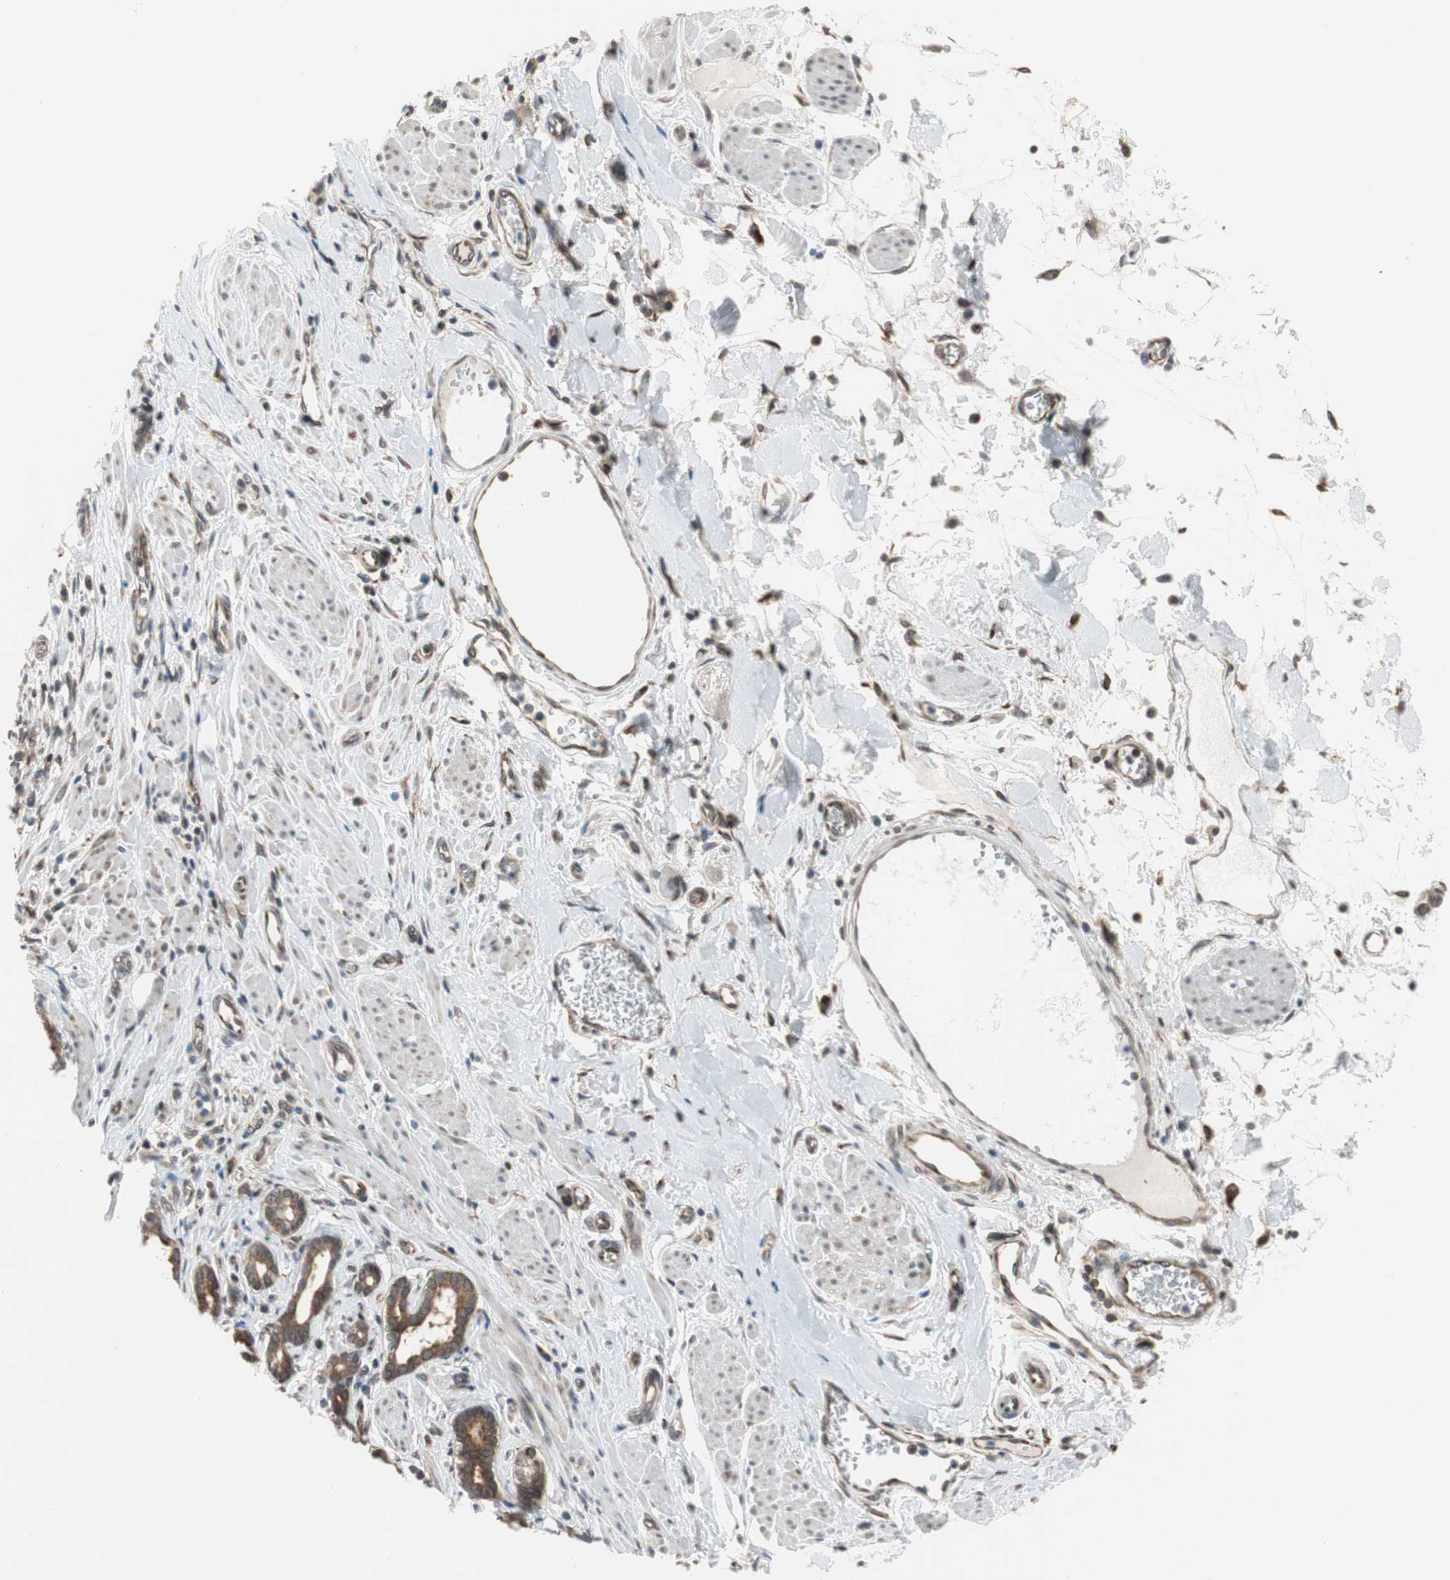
{"staining": {"intensity": "strong", "quantity": "25%-75%", "location": "cytoplasmic/membranous"}, "tissue": "pancreatic cancer", "cell_type": "Tumor cells", "image_type": "cancer", "snomed": [{"axis": "morphology", "description": "Normal tissue, NOS"}, {"axis": "topography", "description": "Lymph node"}], "caption": "Pancreatic cancer stained for a protein (brown) reveals strong cytoplasmic/membranous positive staining in approximately 25%-75% of tumor cells.", "gene": "ZNF512B", "patient": {"sex": "male", "age": 50}}